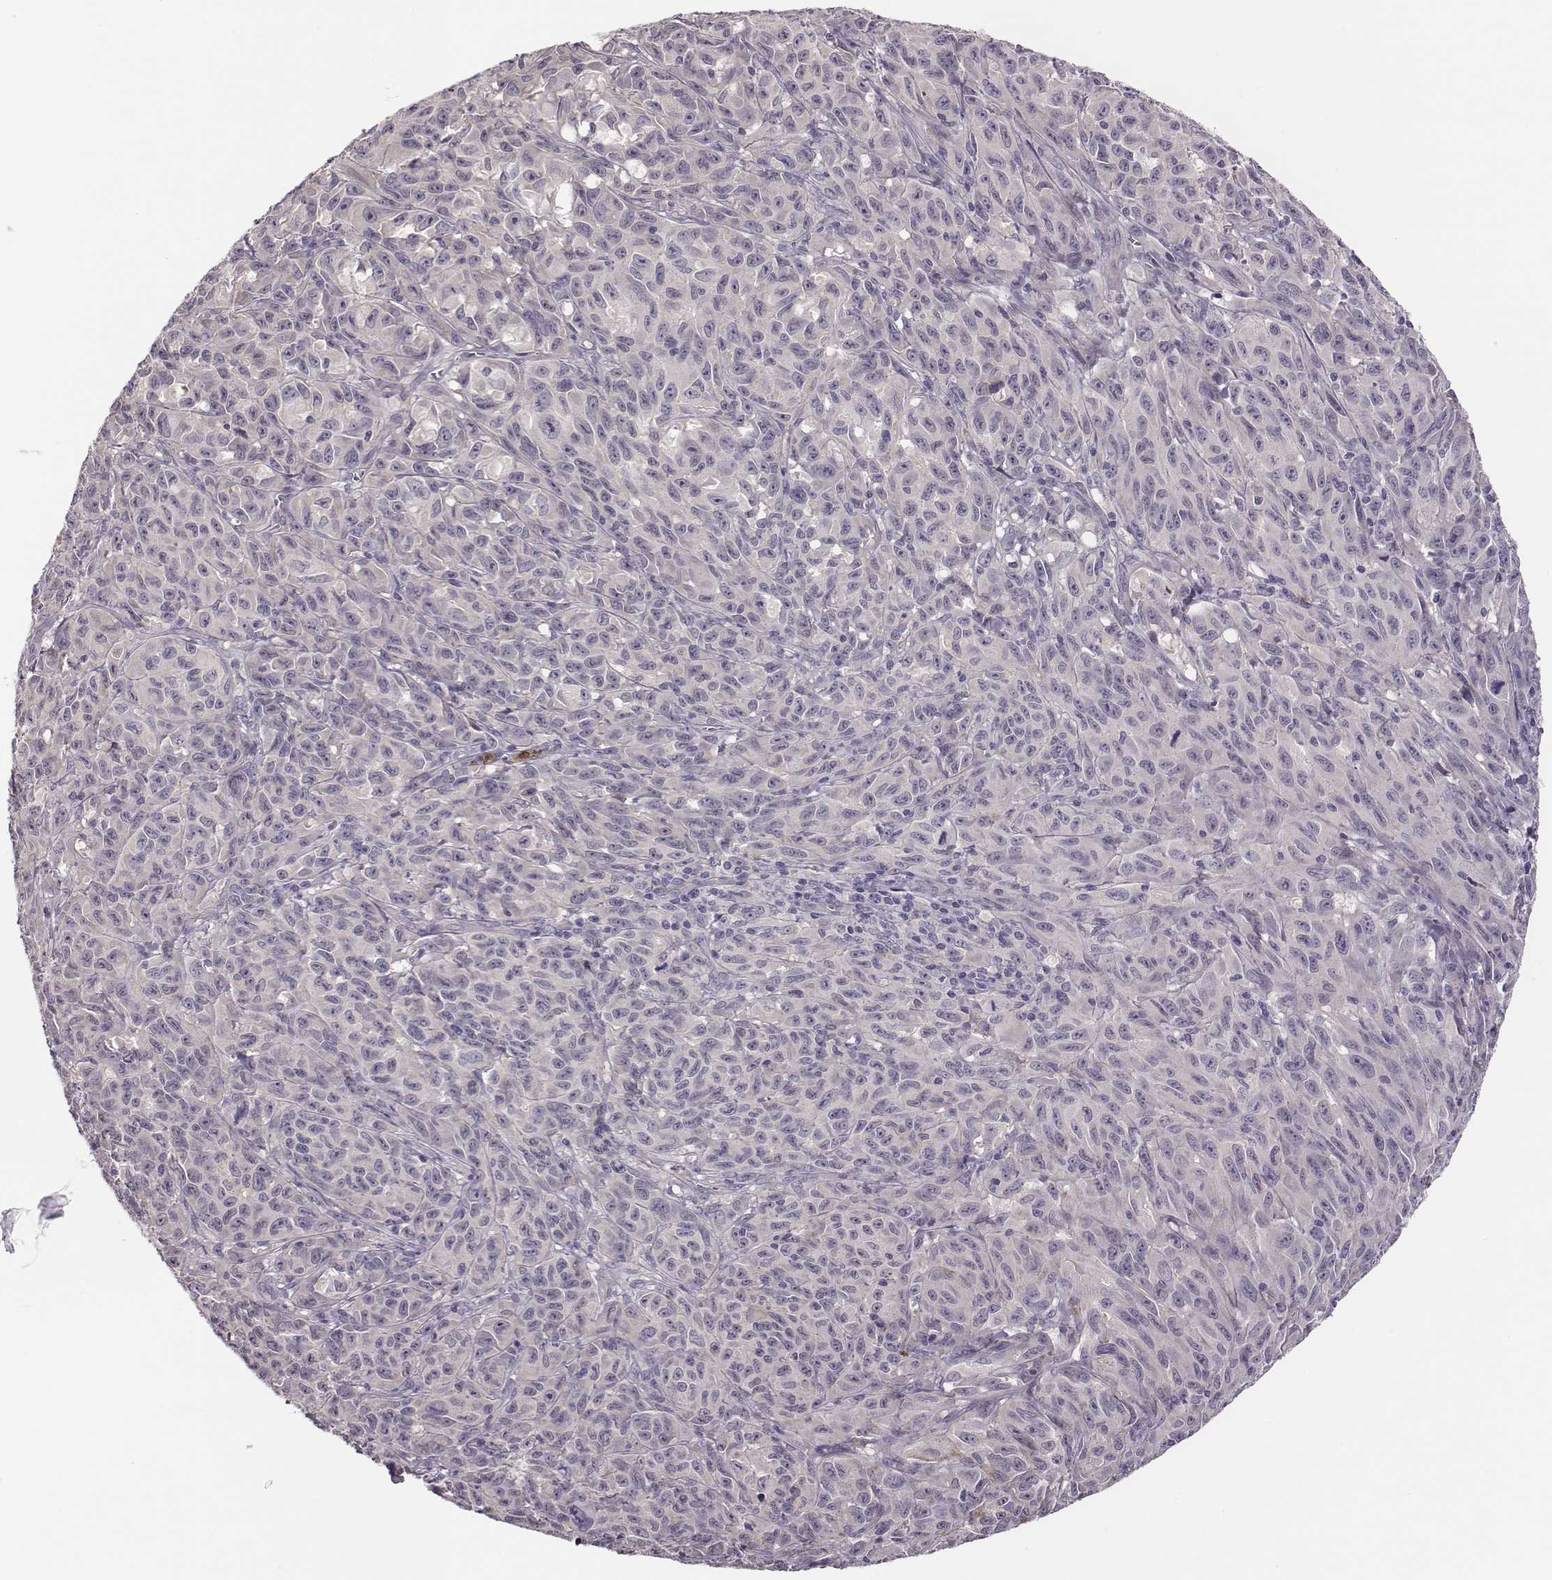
{"staining": {"intensity": "negative", "quantity": "none", "location": "none"}, "tissue": "melanoma", "cell_type": "Tumor cells", "image_type": "cancer", "snomed": [{"axis": "morphology", "description": "Malignant melanoma, NOS"}, {"axis": "topography", "description": "Vulva, labia, clitoris and Bartholin´s gland, NO"}], "caption": "Immunohistochemical staining of human malignant melanoma reveals no significant expression in tumor cells. (Immunohistochemistry (ihc), brightfield microscopy, high magnification).", "gene": "KMO", "patient": {"sex": "female", "age": 75}}